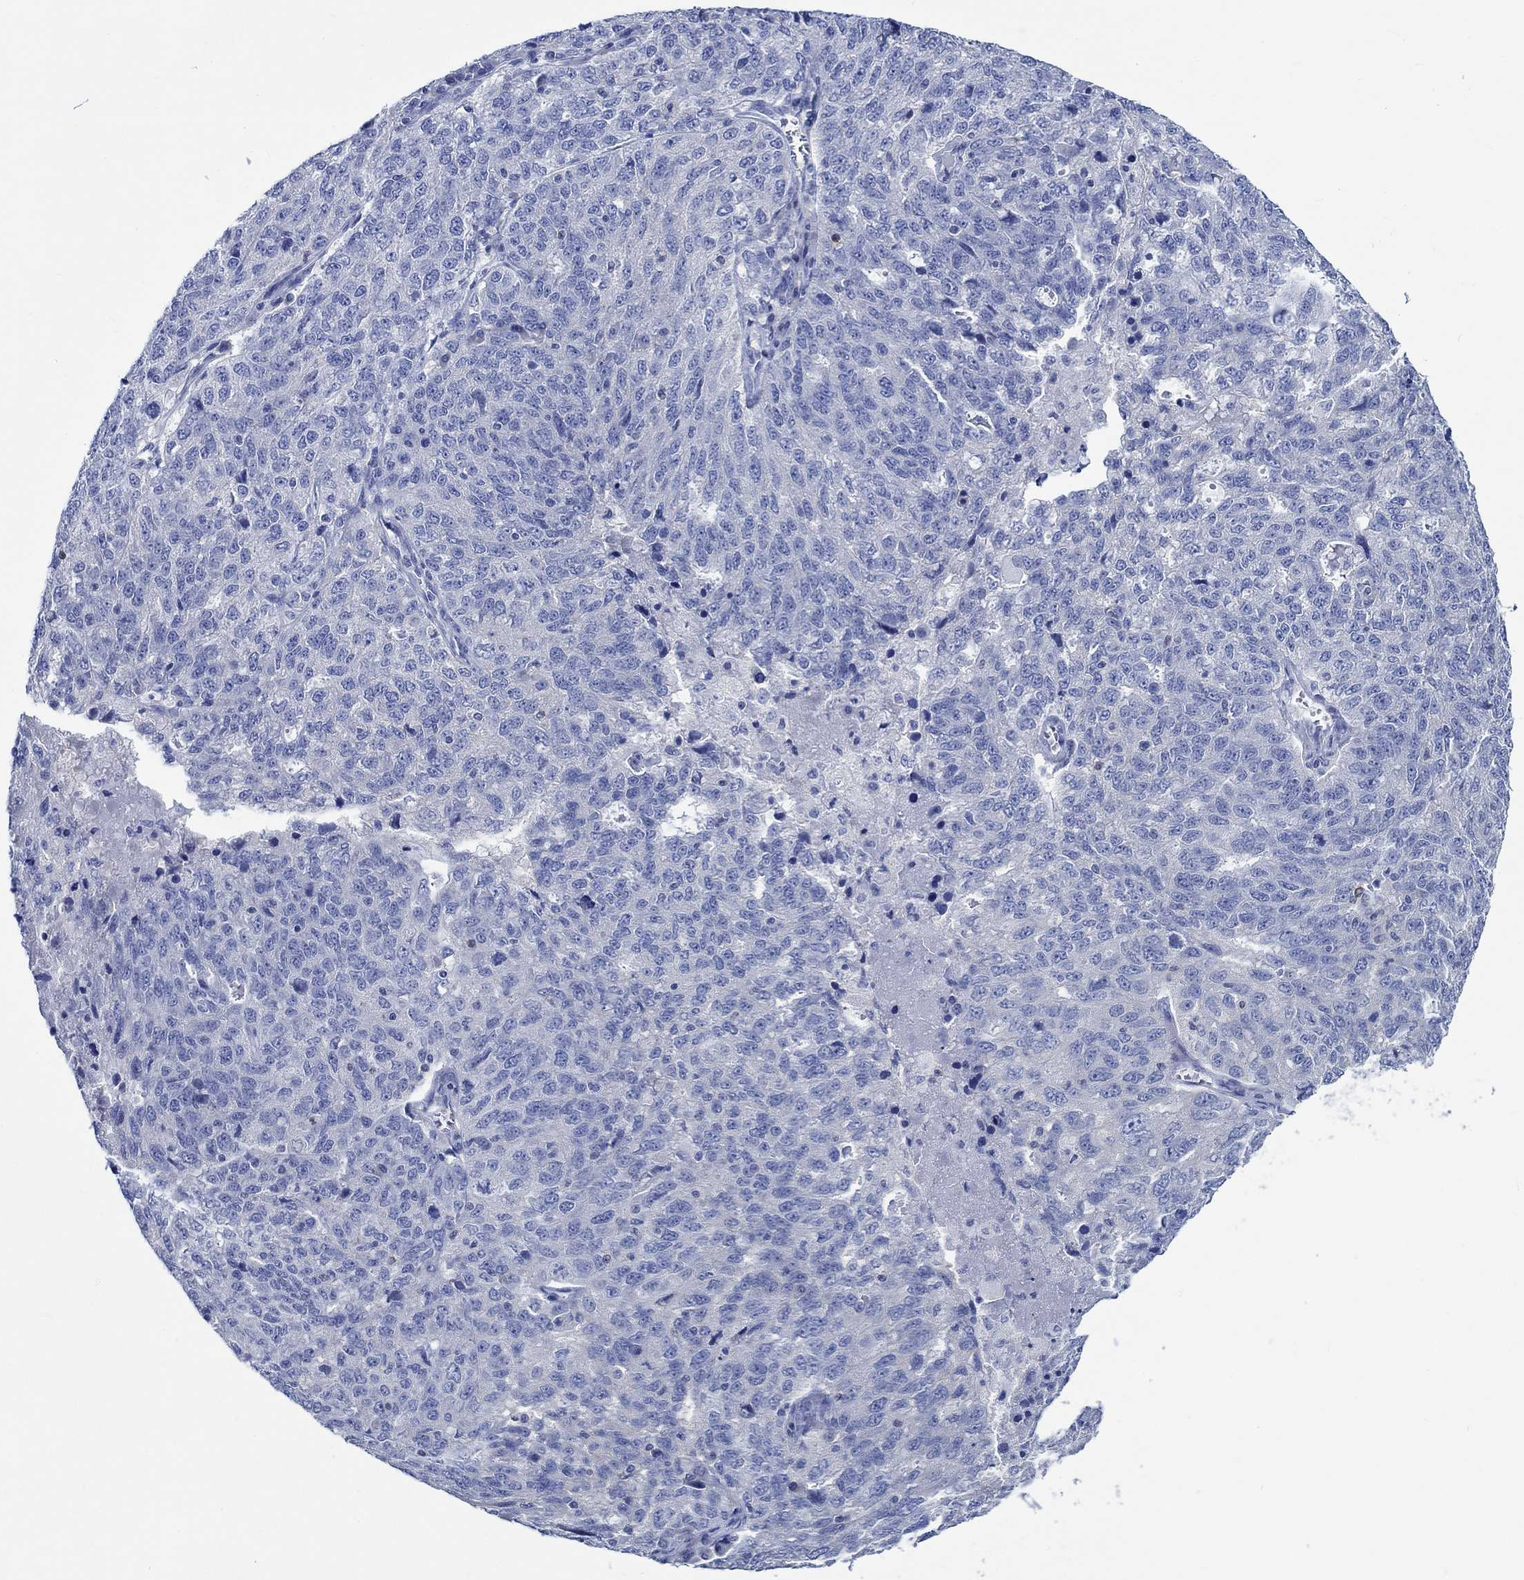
{"staining": {"intensity": "negative", "quantity": "none", "location": "none"}, "tissue": "ovarian cancer", "cell_type": "Tumor cells", "image_type": "cancer", "snomed": [{"axis": "morphology", "description": "Cystadenocarcinoma, serous, NOS"}, {"axis": "topography", "description": "Ovary"}], "caption": "There is no significant staining in tumor cells of ovarian serous cystadenocarcinoma.", "gene": "PTPRN2", "patient": {"sex": "female", "age": 71}}